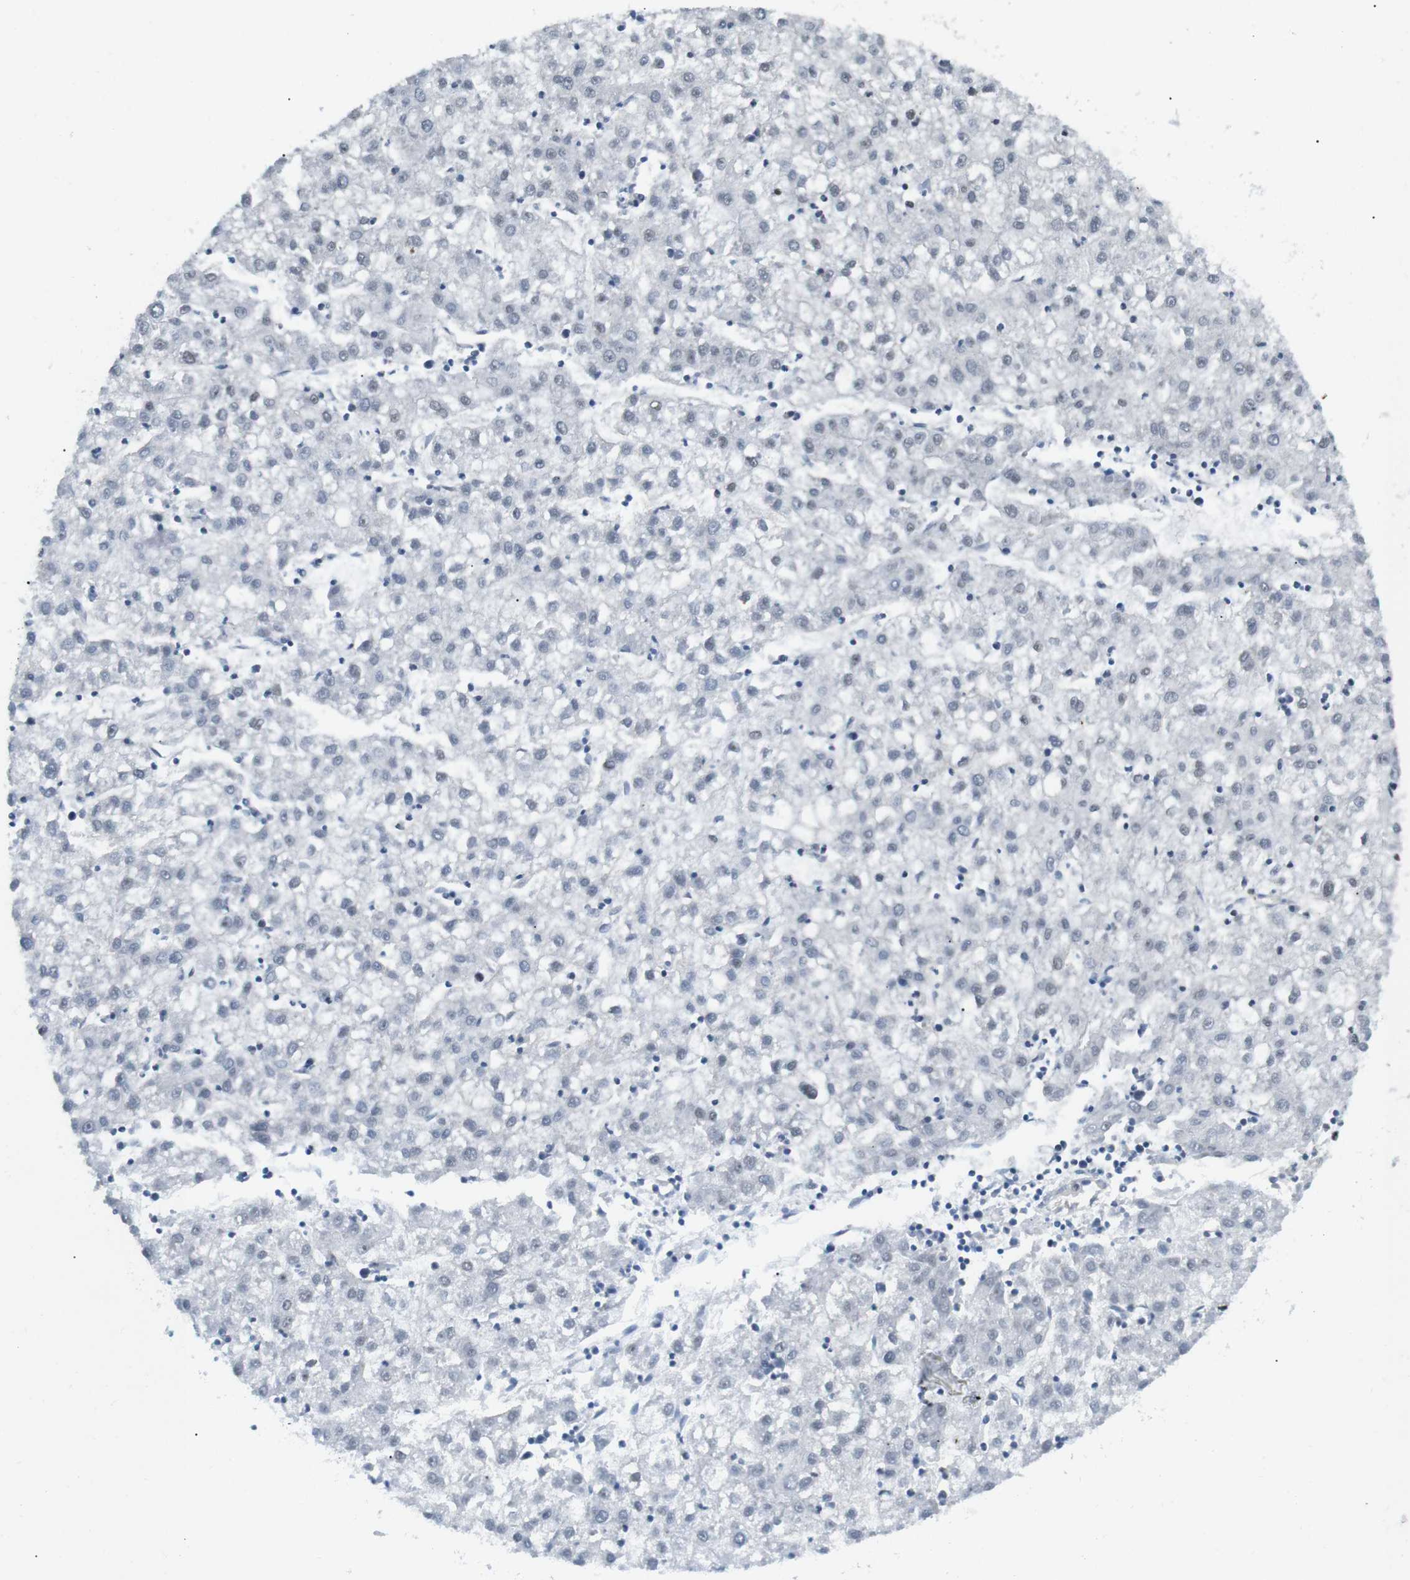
{"staining": {"intensity": "weak", "quantity": "<25%", "location": "nuclear"}, "tissue": "liver cancer", "cell_type": "Tumor cells", "image_type": "cancer", "snomed": [{"axis": "morphology", "description": "Carcinoma, Hepatocellular, NOS"}, {"axis": "topography", "description": "Liver"}], "caption": "Immunohistochemistry image of human liver cancer stained for a protein (brown), which displays no staining in tumor cells.", "gene": "ARID1A", "patient": {"sex": "male", "age": 72}}